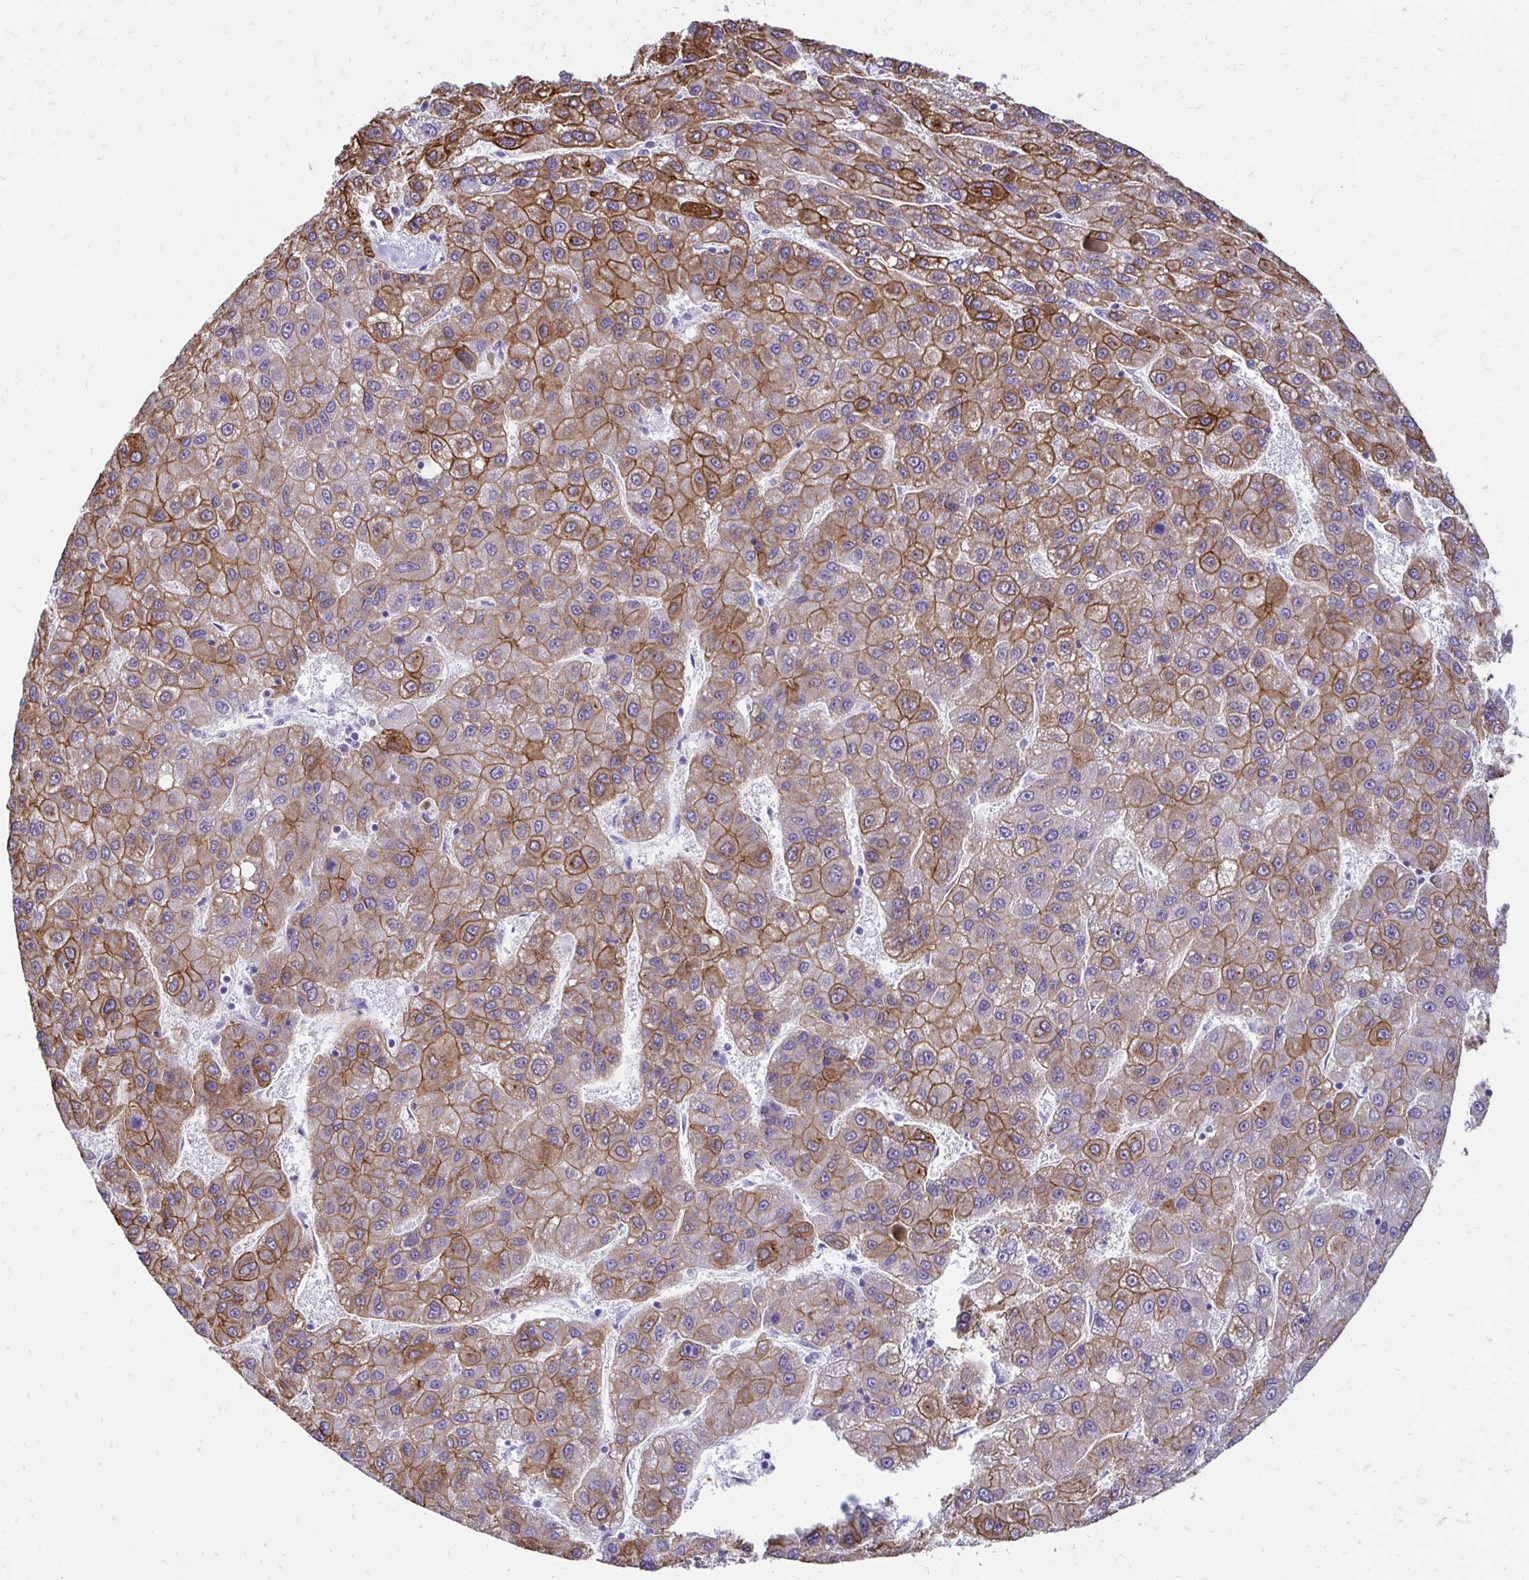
{"staining": {"intensity": "moderate", "quantity": ">75%", "location": "cytoplasmic/membranous"}, "tissue": "liver cancer", "cell_type": "Tumor cells", "image_type": "cancer", "snomed": [{"axis": "morphology", "description": "Carcinoma, Hepatocellular, NOS"}, {"axis": "topography", "description": "Liver"}], "caption": "Liver cancer (hepatocellular carcinoma) tissue shows moderate cytoplasmic/membranous staining in approximately >75% of tumor cells", "gene": "C1QTNF2", "patient": {"sex": "female", "age": 82}}